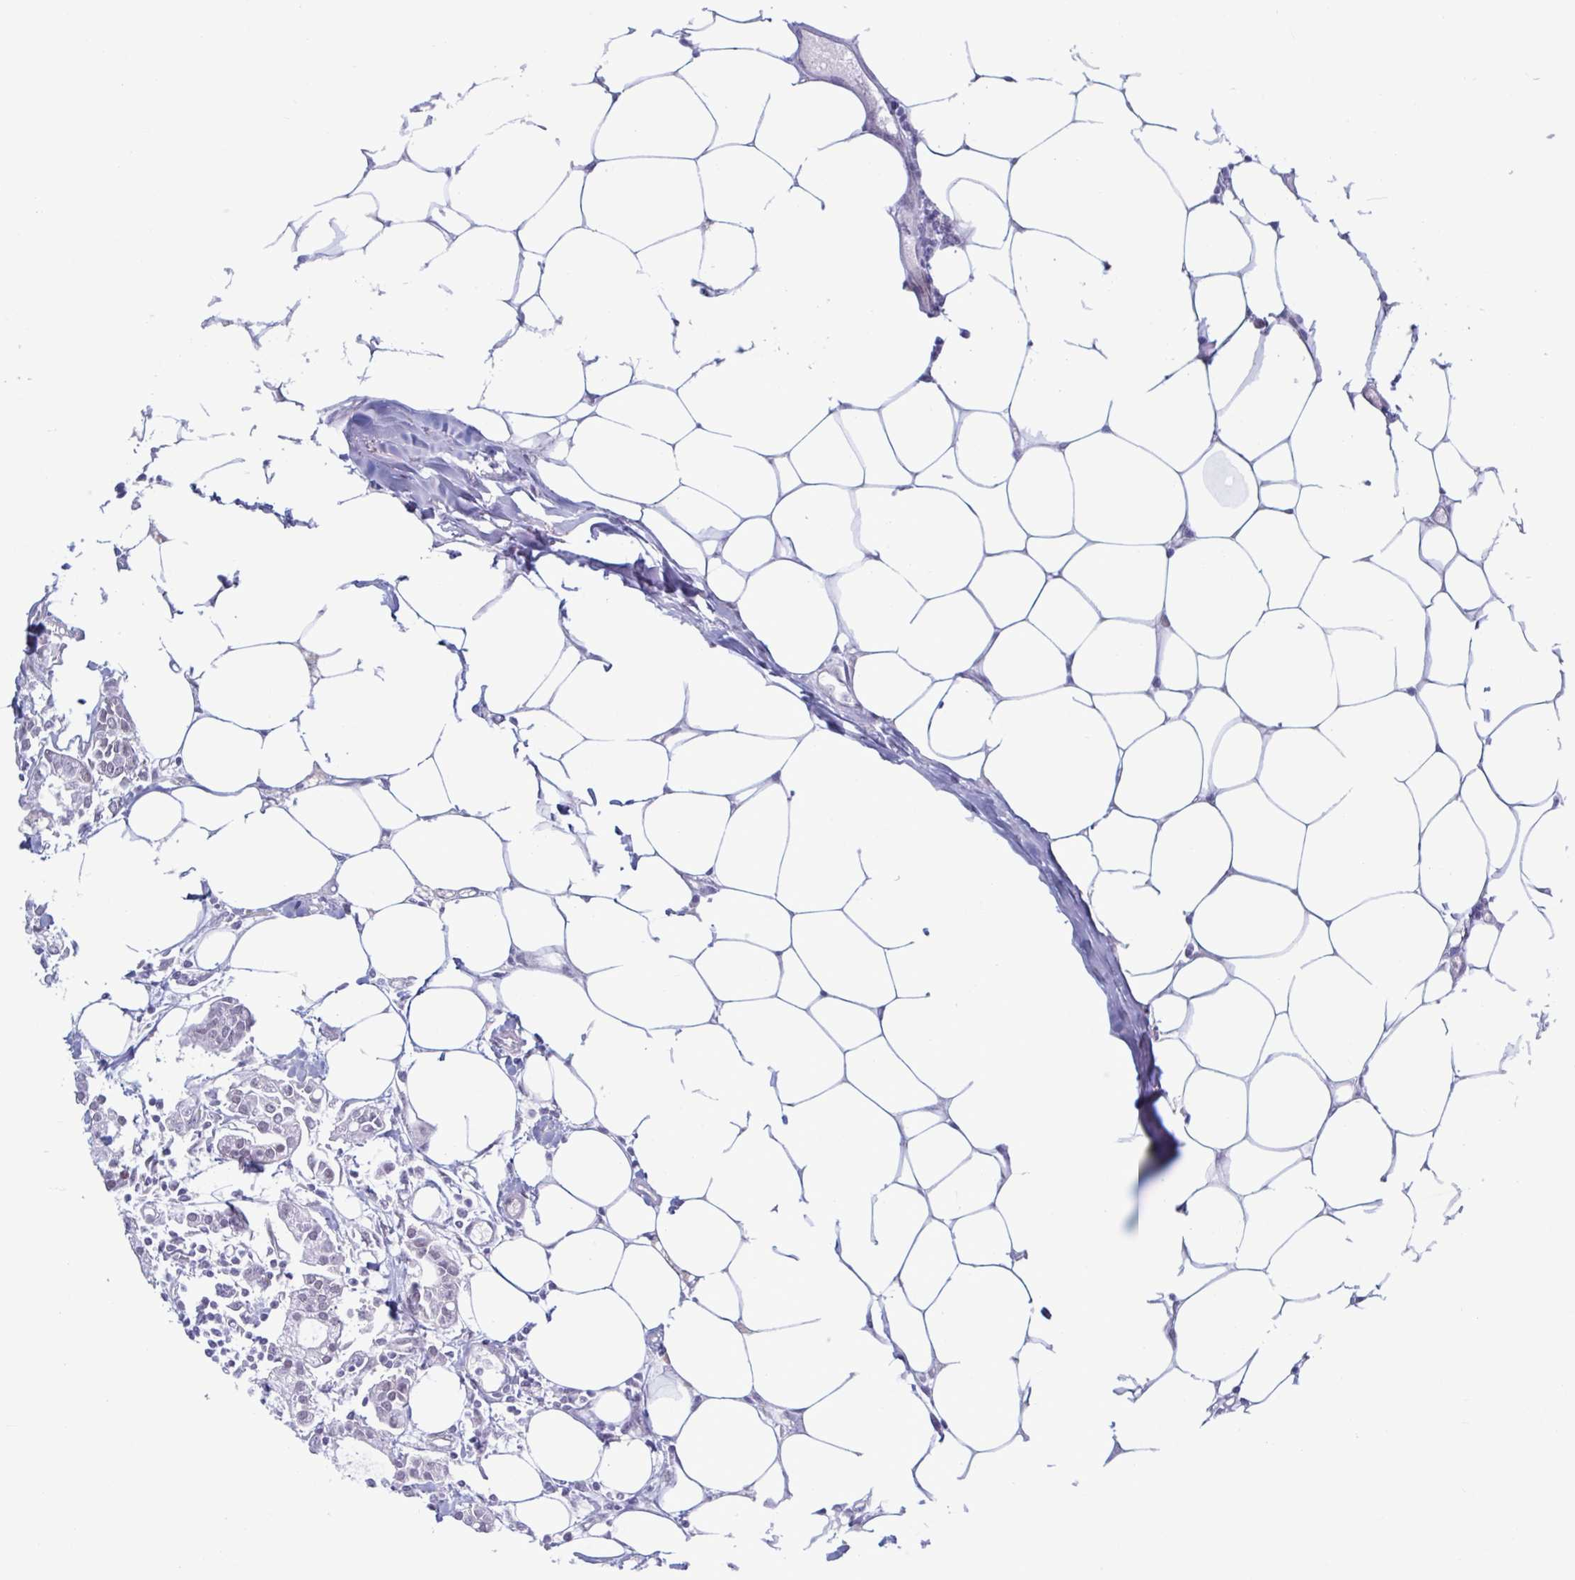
{"staining": {"intensity": "moderate", "quantity": ">75%", "location": "nuclear"}, "tissue": "breast cancer", "cell_type": "Tumor cells", "image_type": "cancer", "snomed": [{"axis": "morphology", "description": "Duct carcinoma"}, {"axis": "topography", "description": "Breast"}], "caption": "Immunohistochemical staining of breast intraductal carcinoma demonstrates medium levels of moderate nuclear protein staining in about >75% of tumor cells.", "gene": "MSMB", "patient": {"sex": "female", "age": 84}}